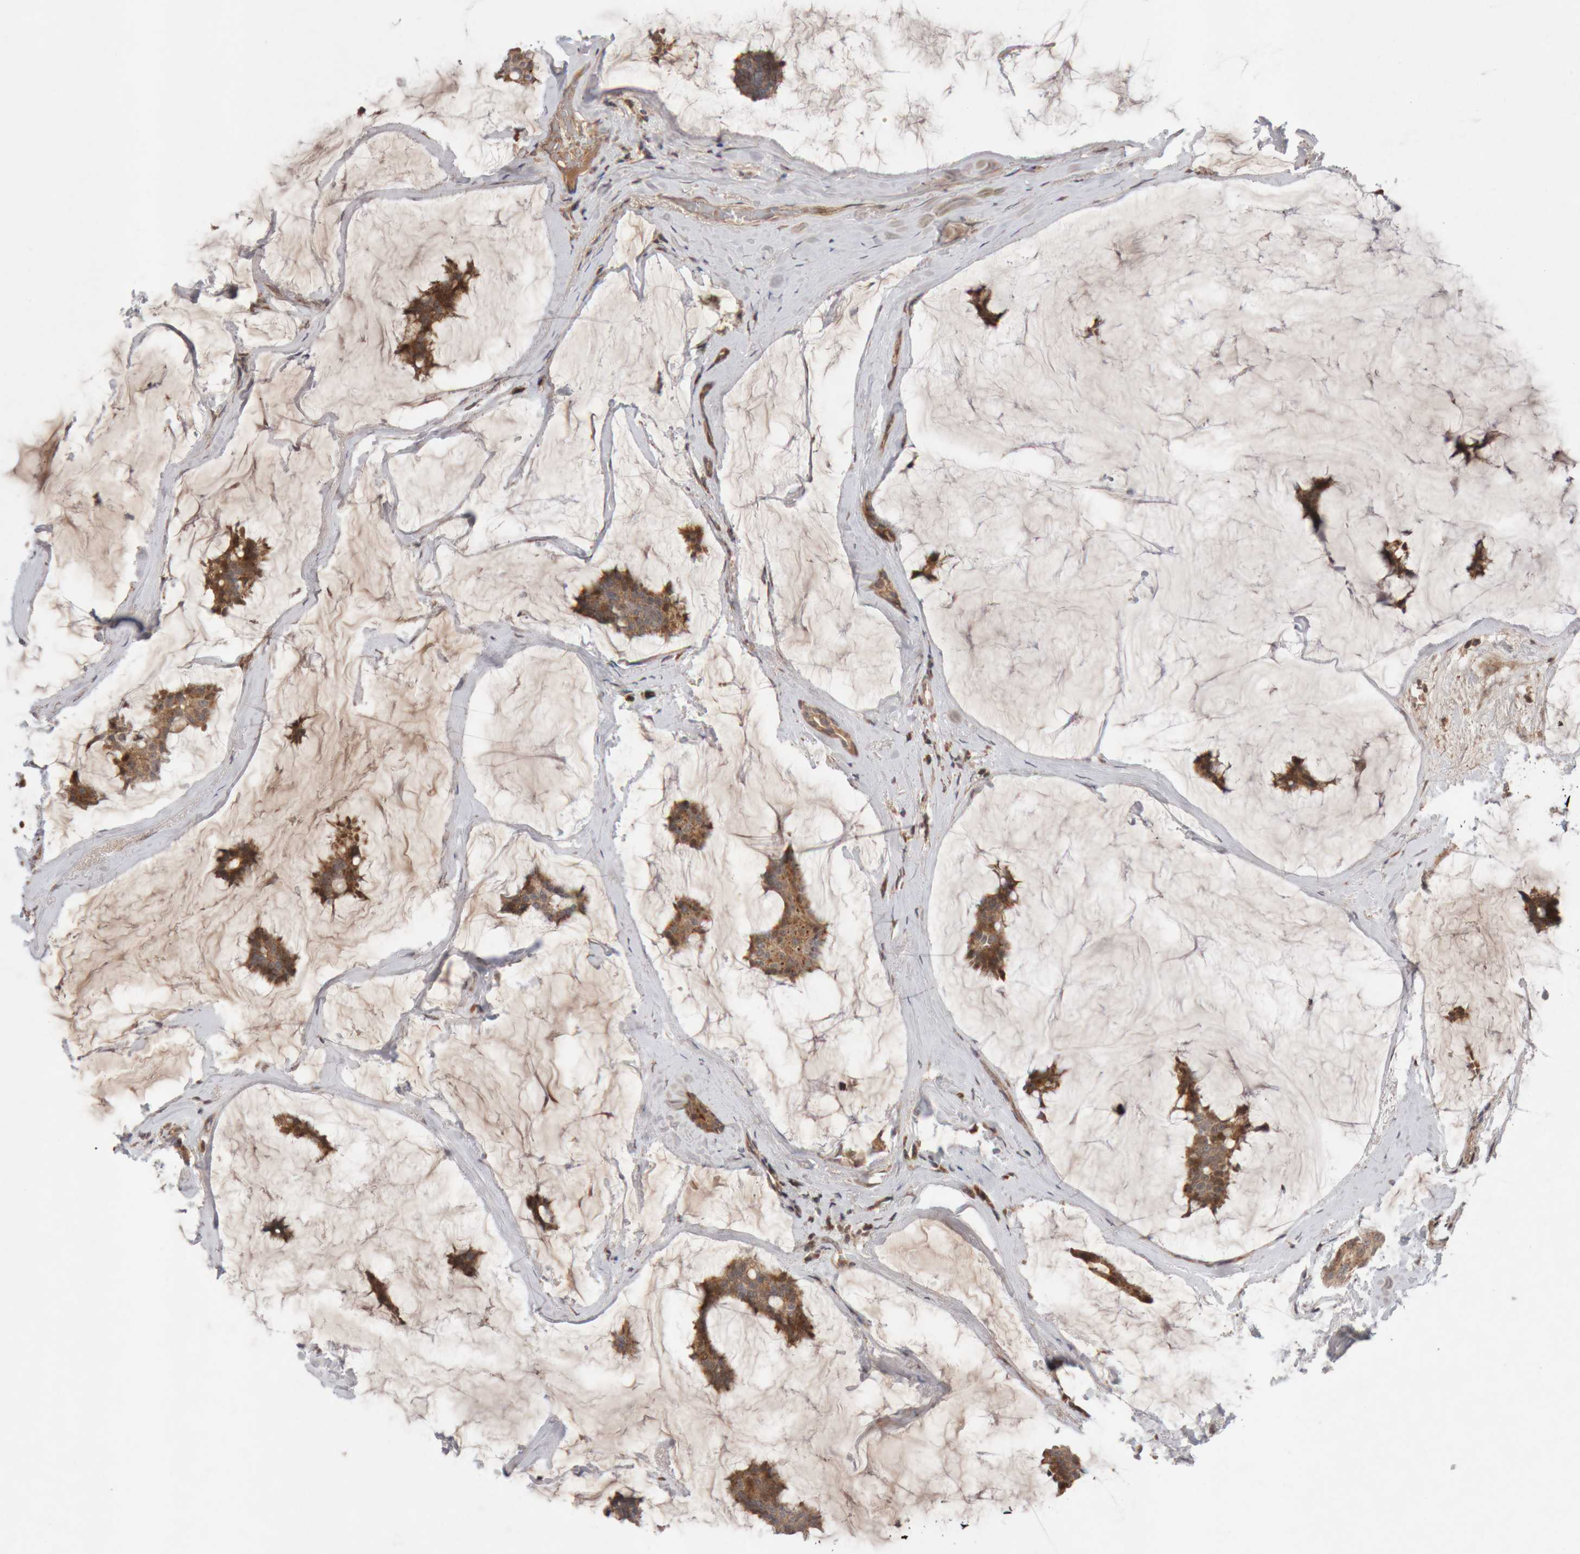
{"staining": {"intensity": "moderate", "quantity": ">75%", "location": "cytoplasmic/membranous"}, "tissue": "breast cancer", "cell_type": "Tumor cells", "image_type": "cancer", "snomed": [{"axis": "morphology", "description": "Duct carcinoma"}, {"axis": "topography", "description": "Breast"}], "caption": "Breast cancer stained with DAB immunohistochemistry demonstrates medium levels of moderate cytoplasmic/membranous expression in about >75% of tumor cells.", "gene": "KIF21B", "patient": {"sex": "female", "age": 93}}